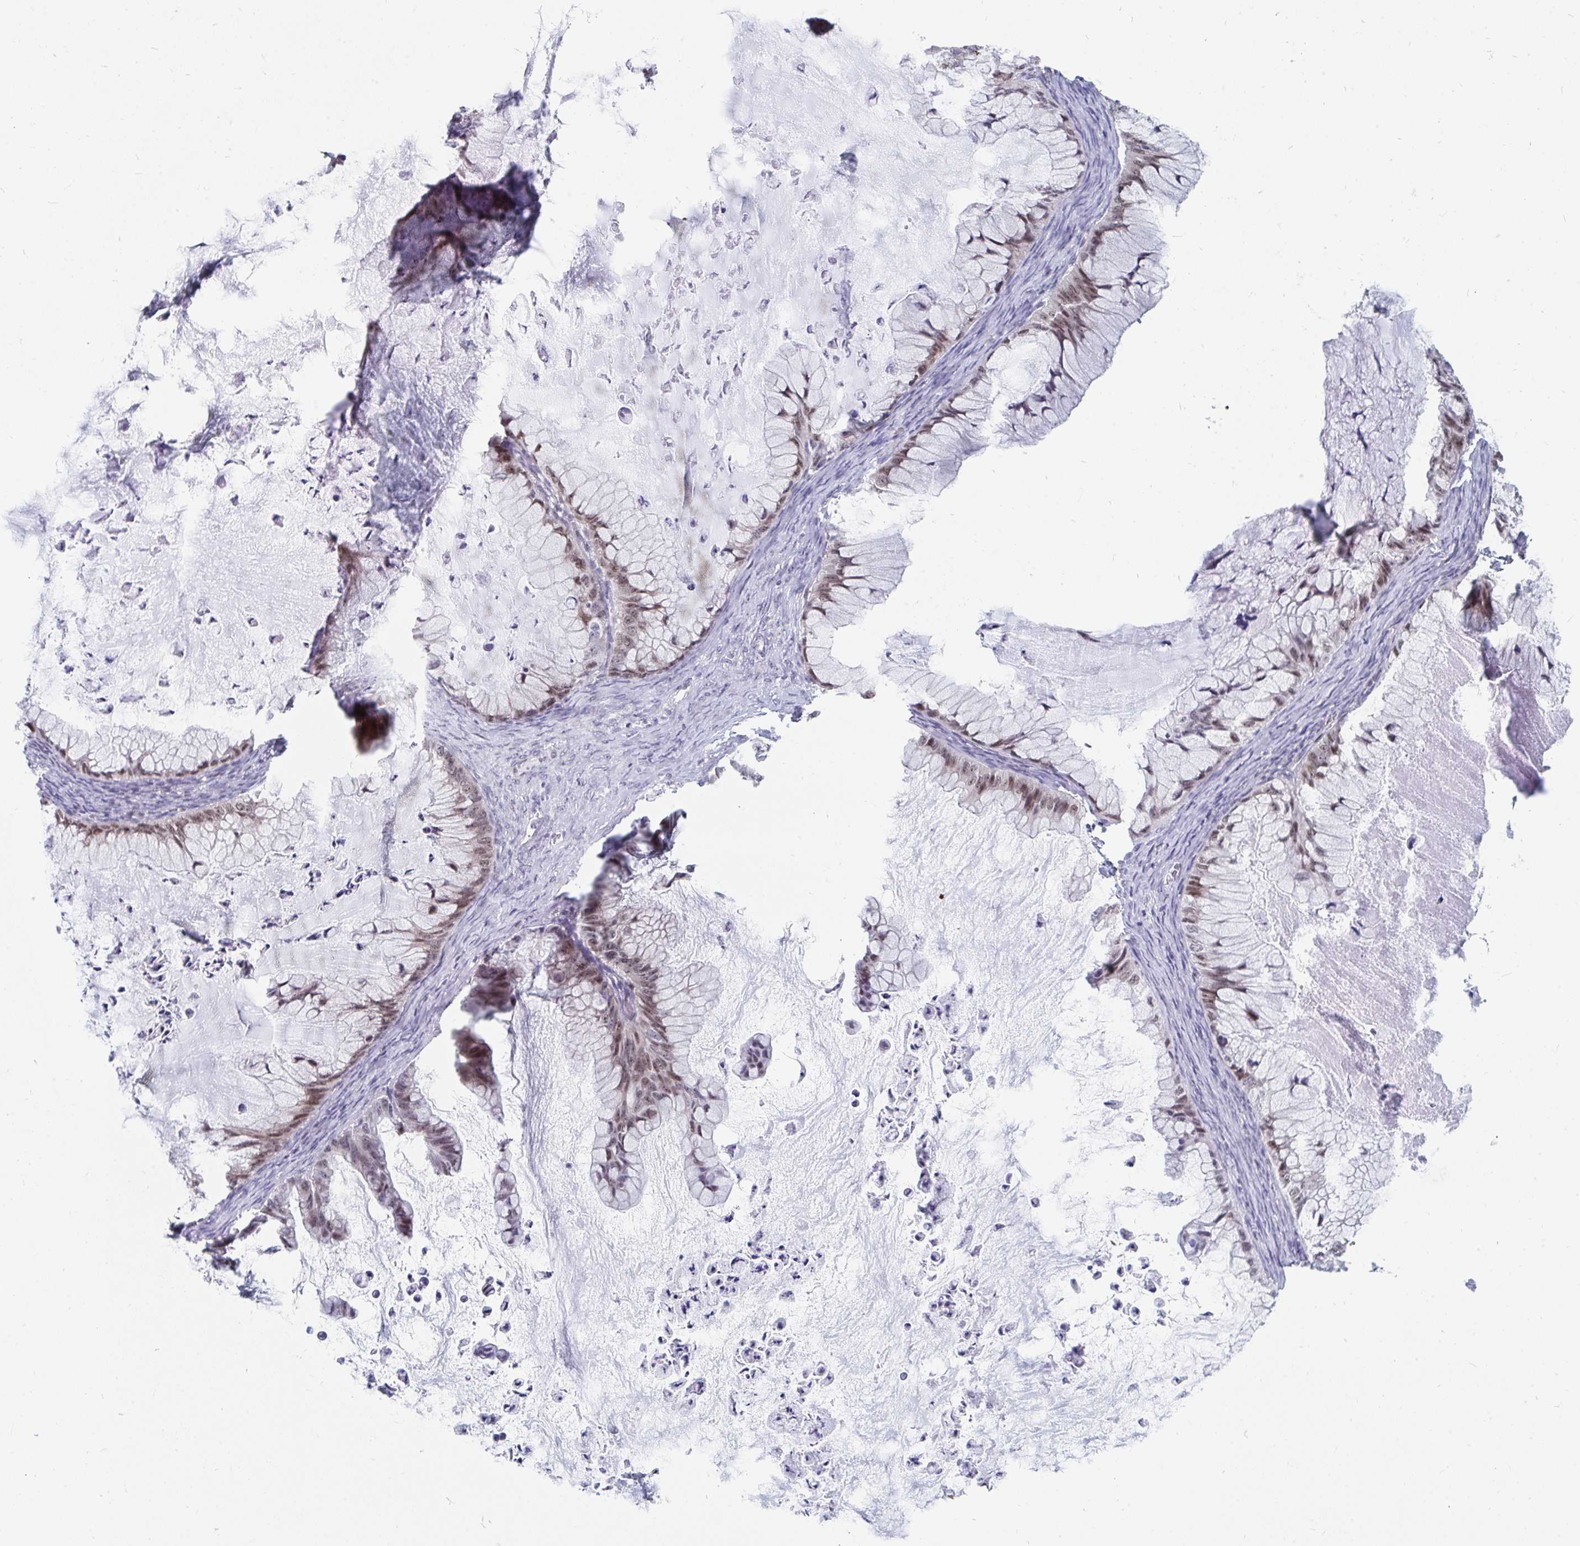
{"staining": {"intensity": "moderate", "quantity": ">75%", "location": "nuclear"}, "tissue": "ovarian cancer", "cell_type": "Tumor cells", "image_type": "cancer", "snomed": [{"axis": "morphology", "description": "Cystadenocarcinoma, mucinous, NOS"}, {"axis": "topography", "description": "Ovary"}], "caption": "Mucinous cystadenocarcinoma (ovarian) stained for a protein (brown) displays moderate nuclear positive expression in approximately >75% of tumor cells.", "gene": "TRIP12", "patient": {"sex": "female", "age": 72}}